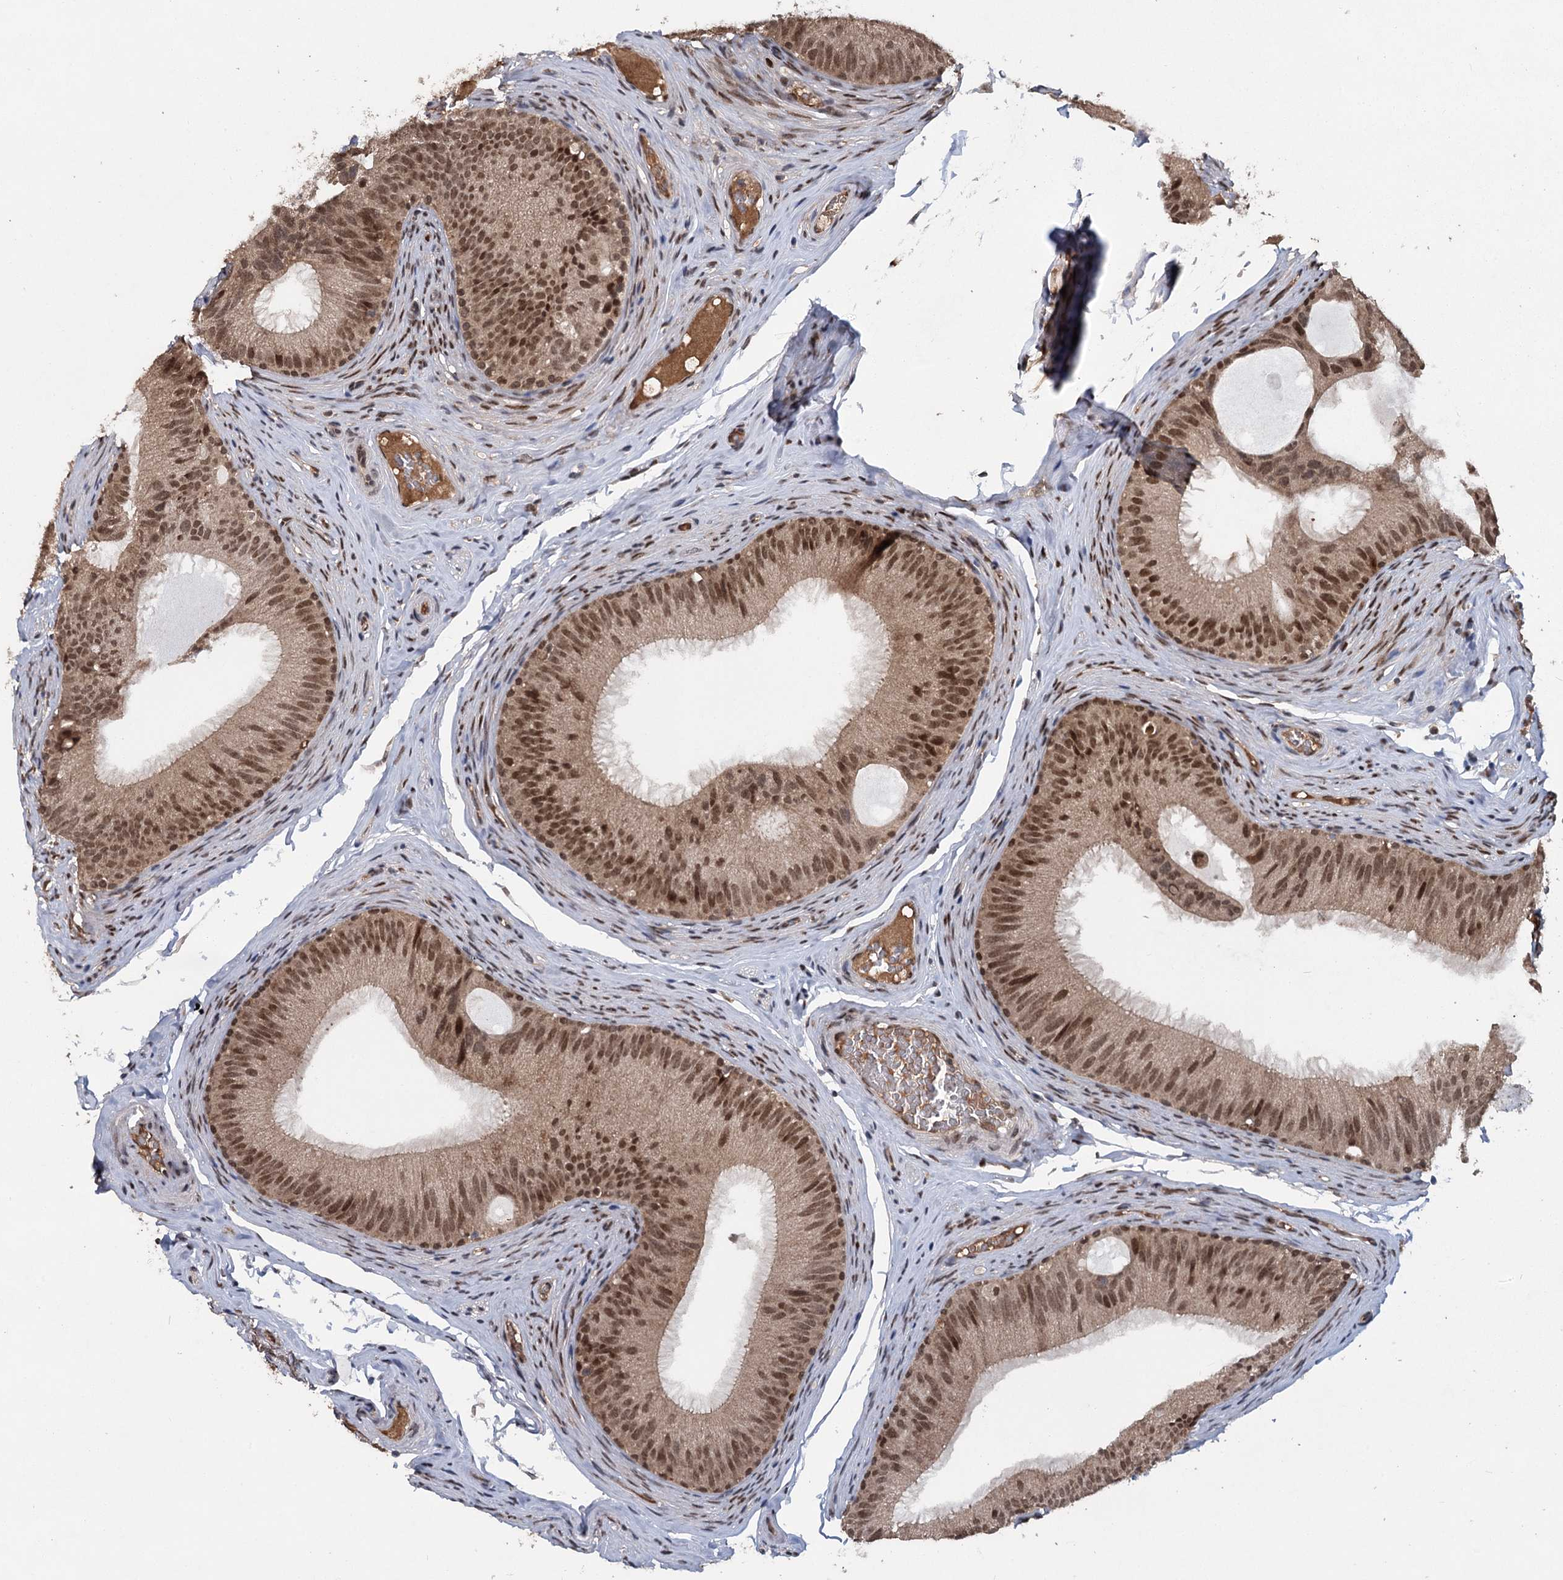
{"staining": {"intensity": "moderate", "quantity": ">75%", "location": "nuclear"}, "tissue": "epididymis", "cell_type": "Glandular cells", "image_type": "normal", "snomed": [{"axis": "morphology", "description": "Normal tissue, NOS"}, {"axis": "topography", "description": "Epididymis"}], "caption": "Protein analysis of benign epididymis reveals moderate nuclear positivity in about >75% of glandular cells.", "gene": "MYG1", "patient": {"sex": "male", "age": 34}}